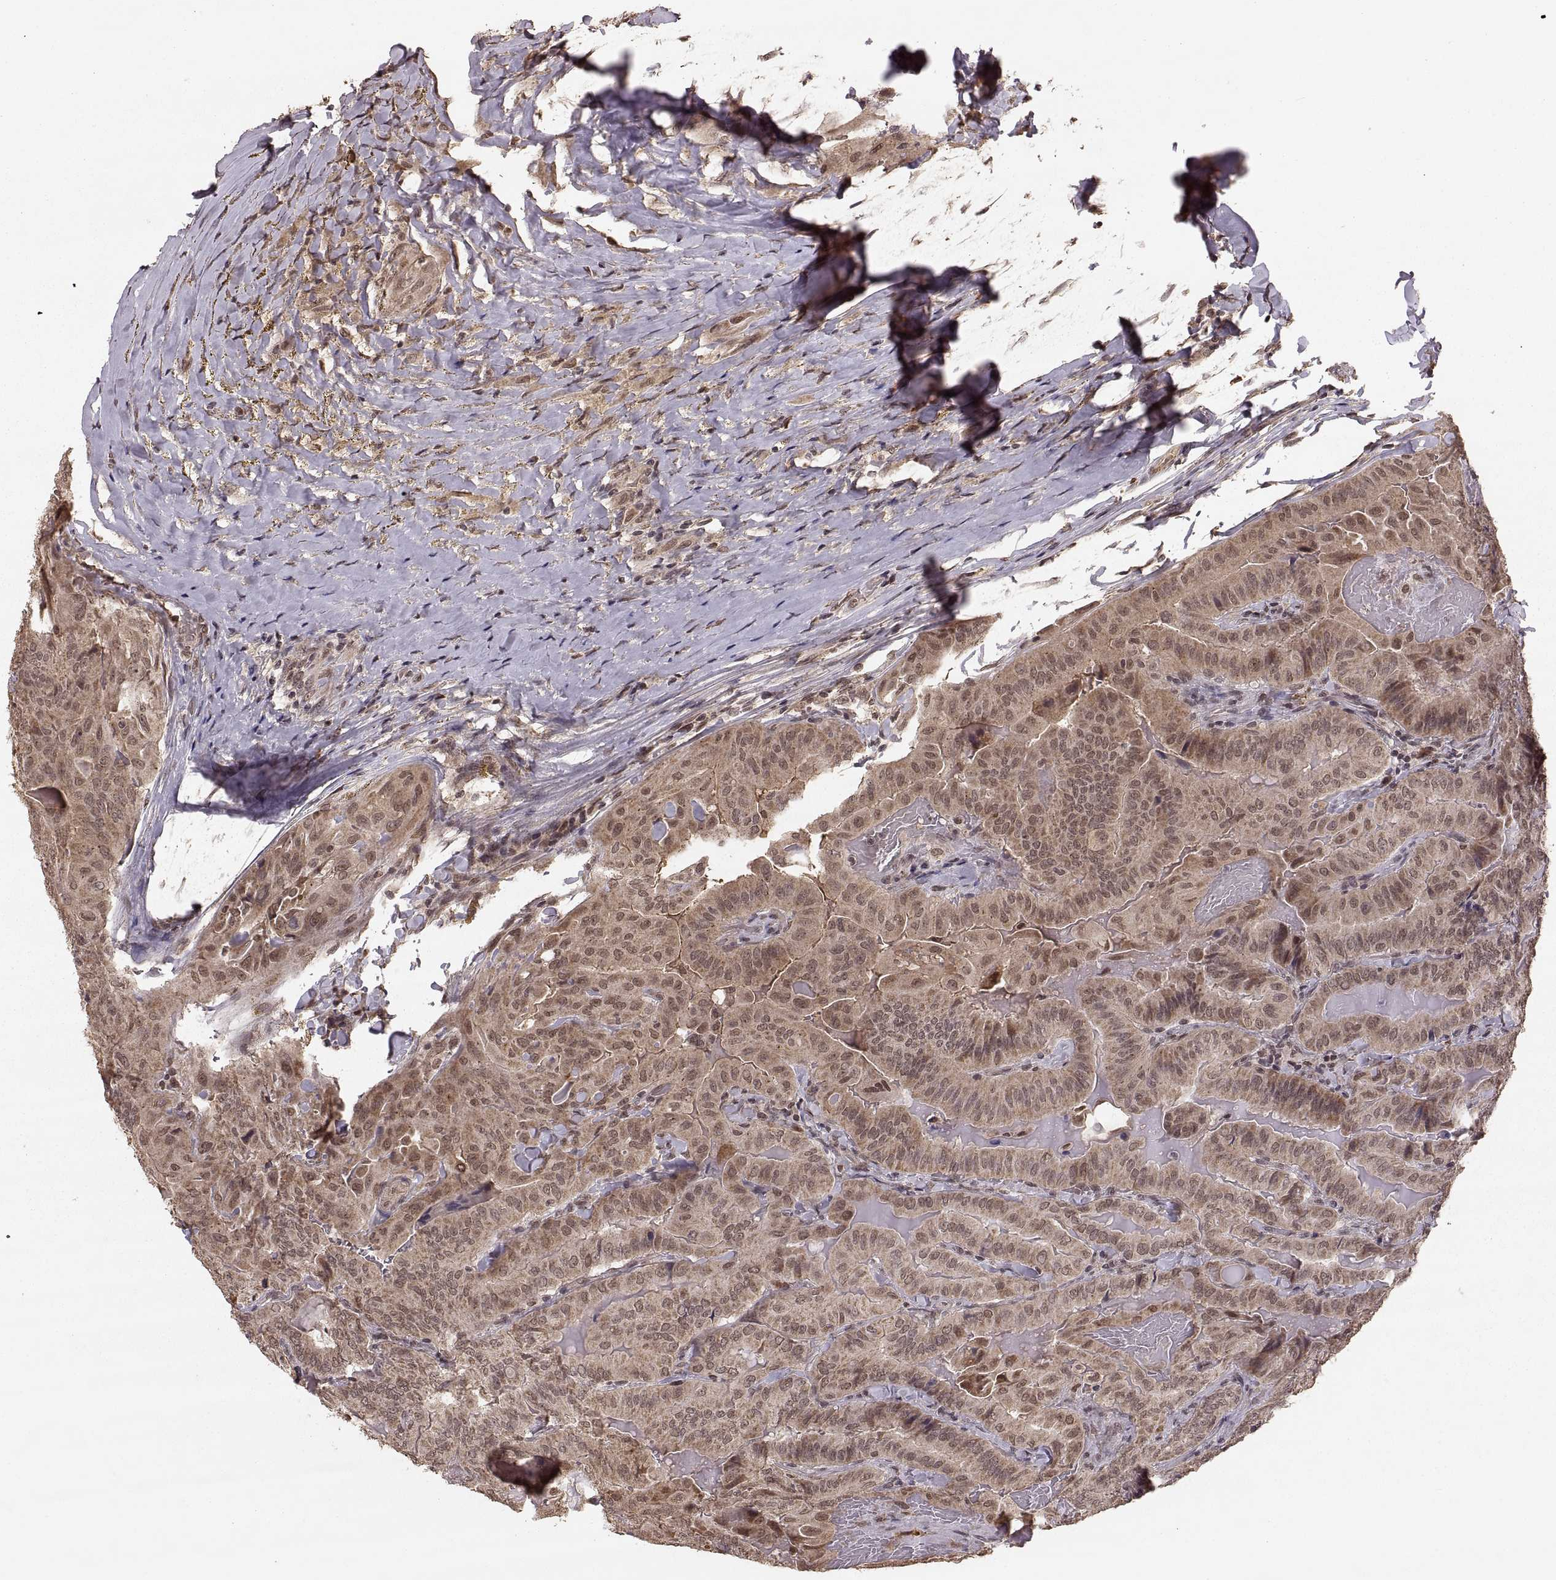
{"staining": {"intensity": "moderate", "quantity": ">75%", "location": "cytoplasmic/membranous"}, "tissue": "thyroid cancer", "cell_type": "Tumor cells", "image_type": "cancer", "snomed": [{"axis": "morphology", "description": "Papillary adenocarcinoma, NOS"}, {"axis": "topography", "description": "Thyroid gland"}], "caption": "Thyroid cancer (papillary adenocarcinoma) stained with immunohistochemistry exhibits moderate cytoplasmic/membranous positivity in about >75% of tumor cells.", "gene": "RFT1", "patient": {"sex": "female", "age": 68}}